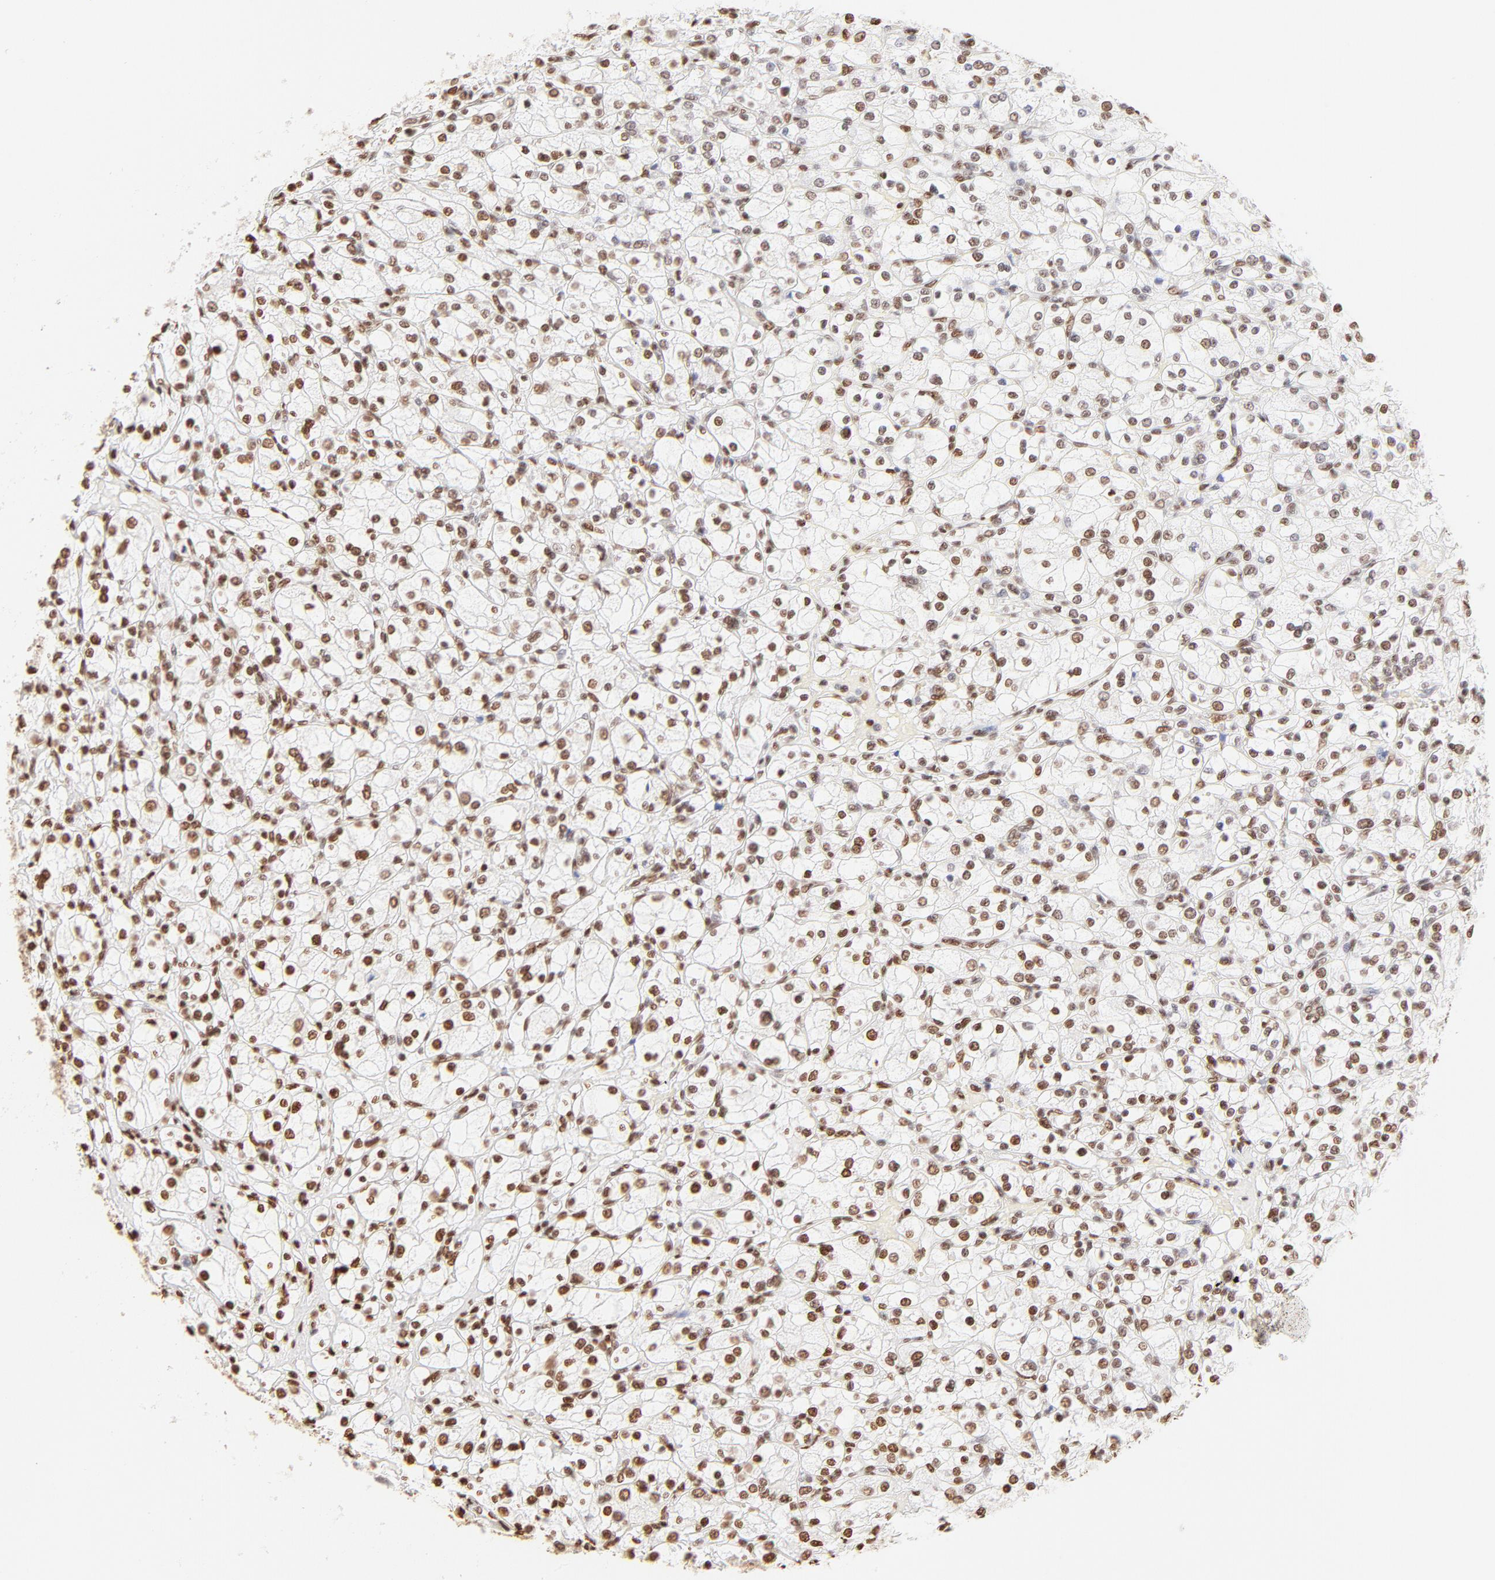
{"staining": {"intensity": "strong", "quantity": "25%-75%", "location": "nuclear"}, "tissue": "renal cancer", "cell_type": "Tumor cells", "image_type": "cancer", "snomed": [{"axis": "morphology", "description": "Adenocarcinoma, NOS"}, {"axis": "topography", "description": "Kidney"}], "caption": "Adenocarcinoma (renal) was stained to show a protein in brown. There is high levels of strong nuclear staining in approximately 25%-75% of tumor cells.", "gene": "ZNF540", "patient": {"sex": "female", "age": 83}}